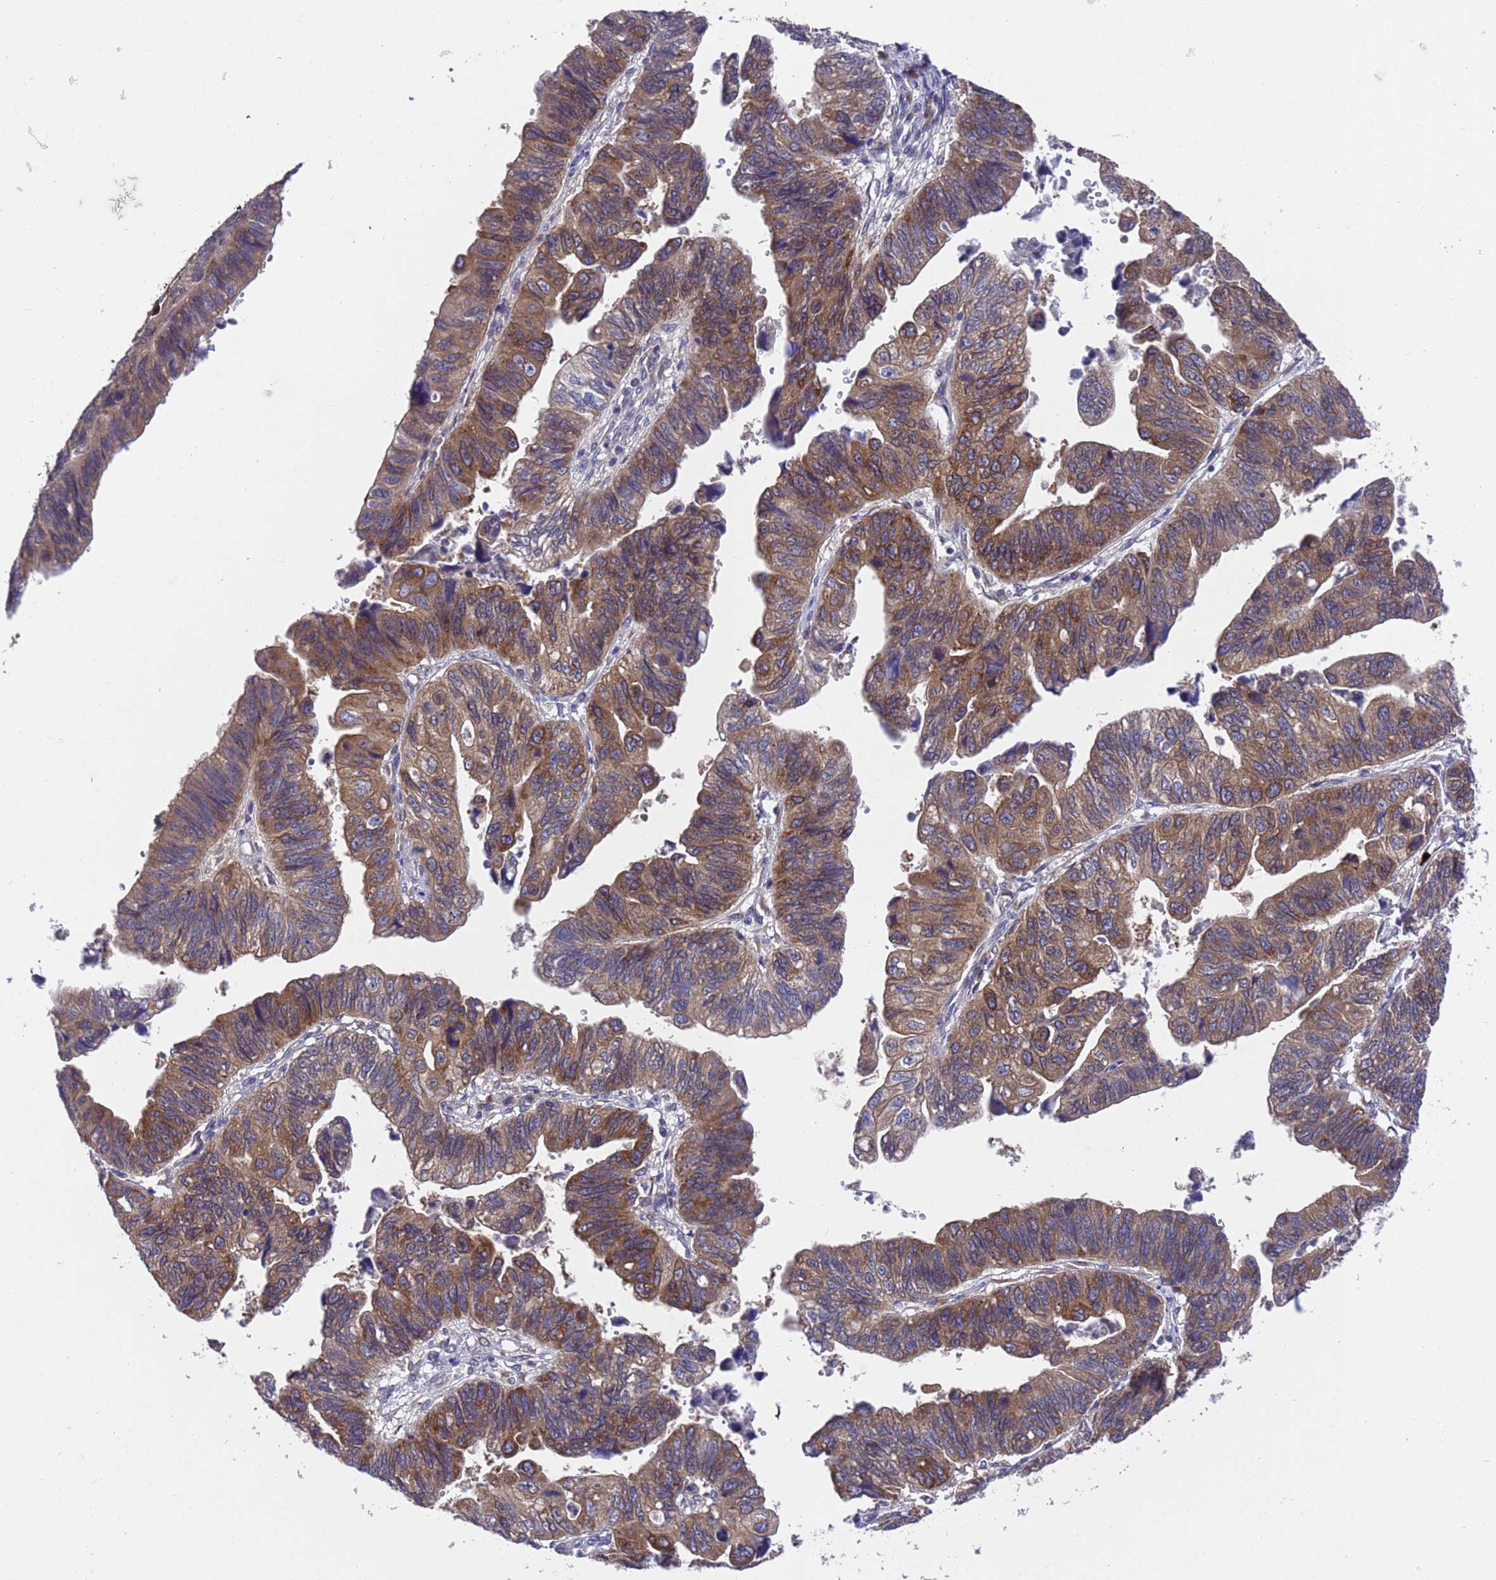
{"staining": {"intensity": "moderate", "quantity": ">75%", "location": "cytoplasmic/membranous"}, "tissue": "stomach cancer", "cell_type": "Tumor cells", "image_type": "cancer", "snomed": [{"axis": "morphology", "description": "Adenocarcinoma, NOS"}, {"axis": "topography", "description": "Stomach"}], "caption": "Immunohistochemistry (IHC) (DAB (3,3'-diaminobenzidine)) staining of stomach adenocarcinoma reveals moderate cytoplasmic/membranous protein expression in about >75% of tumor cells.", "gene": "DCAF12L2", "patient": {"sex": "male", "age": 59}}